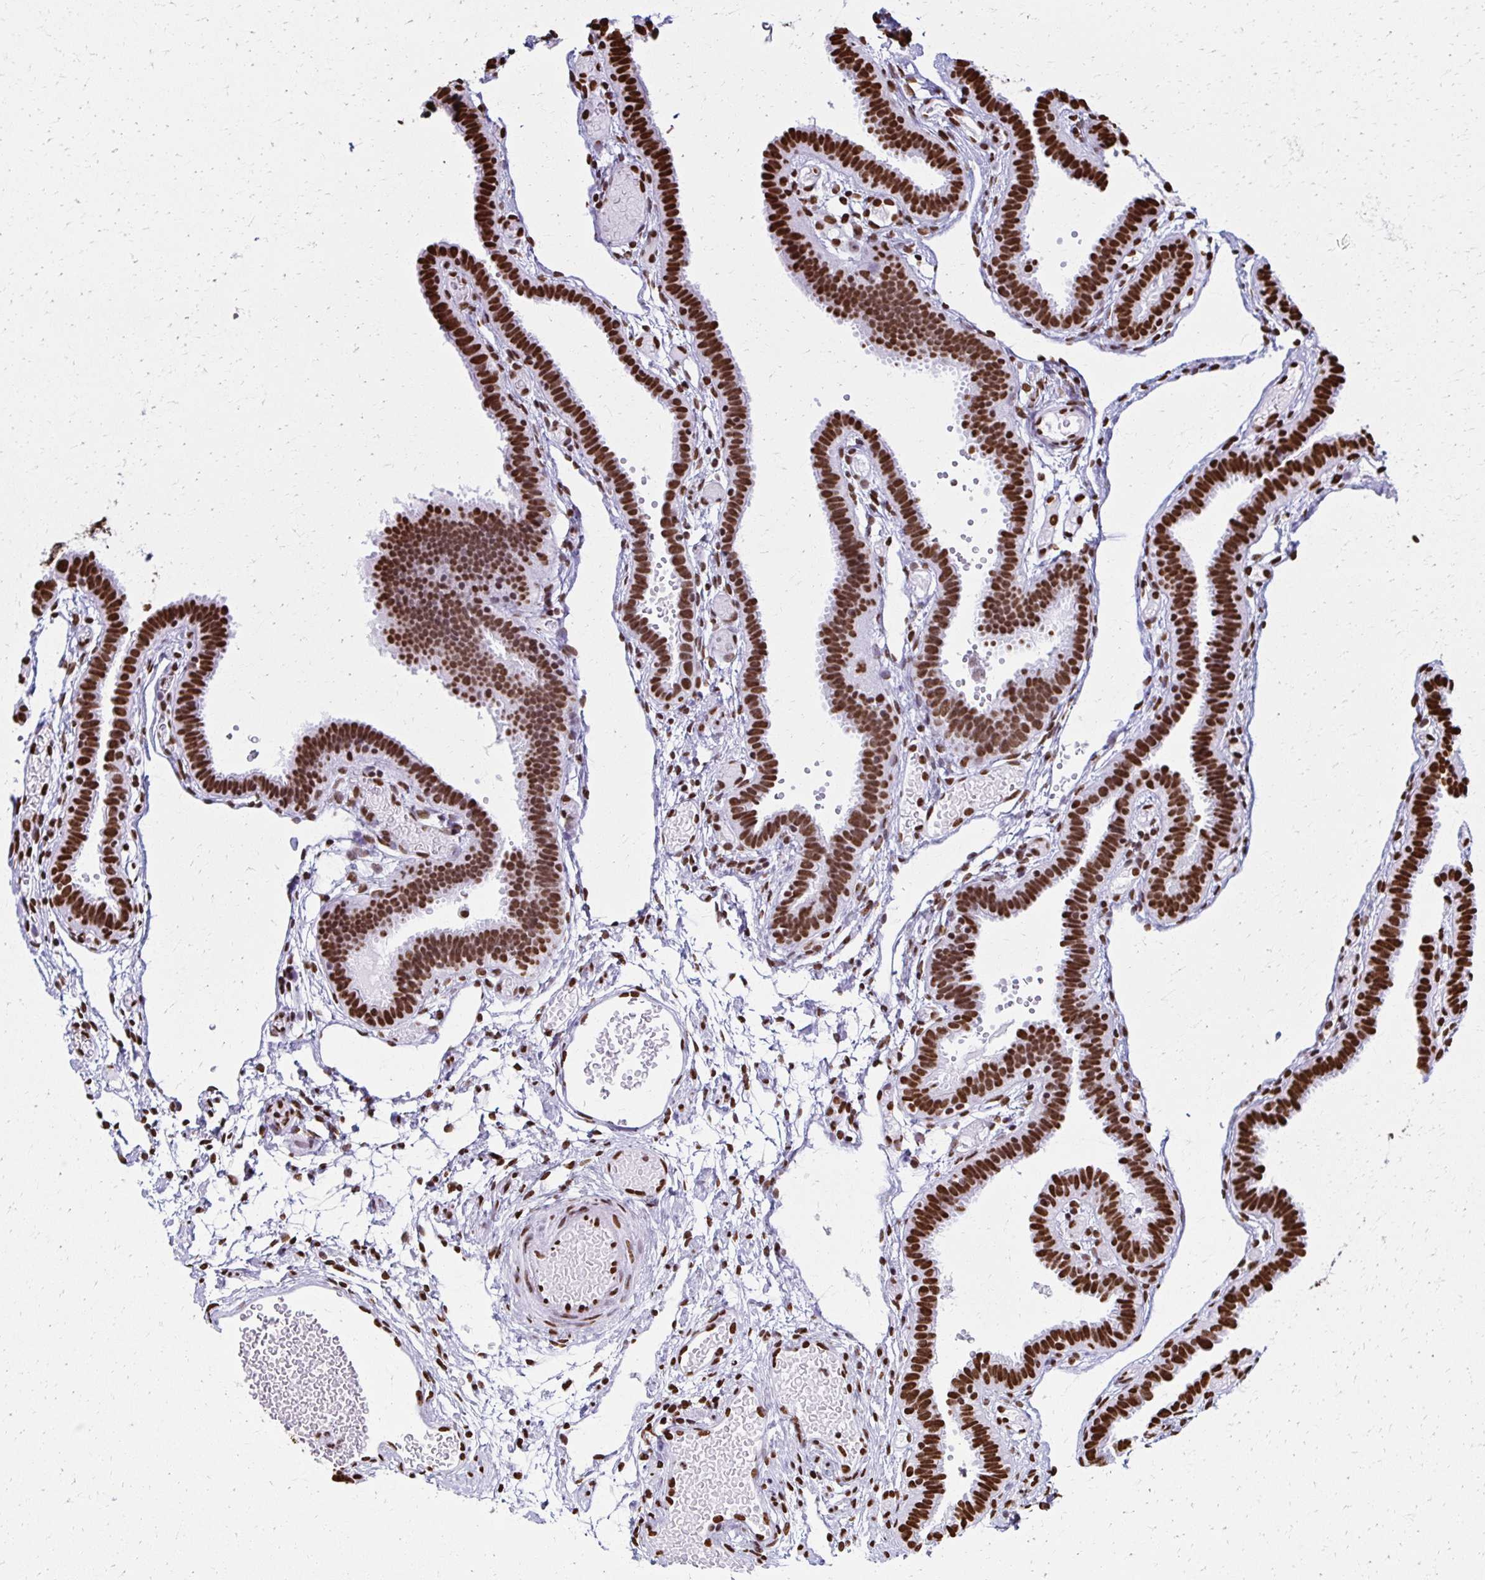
{"staining": {"intensity": "strong", "quantity": ">75%", "location": "nuclear"}, "tissue": "fallopian tube", "cell_type": "Glandular cells", "image_type": "normal", "snomed": [{"axis": "morphology", "description": "Normal tissue, NOS"}, {"axis": "topography", "description": "Fallopian tube"}], "caption": "This micrograph exhibits IHC staining of unremarkable fallopian tube, with high strong nuclear staining in approximately >75% of glandular cells.", "gene": "NONO", "patient": {"sex": "female", "age": 37}}